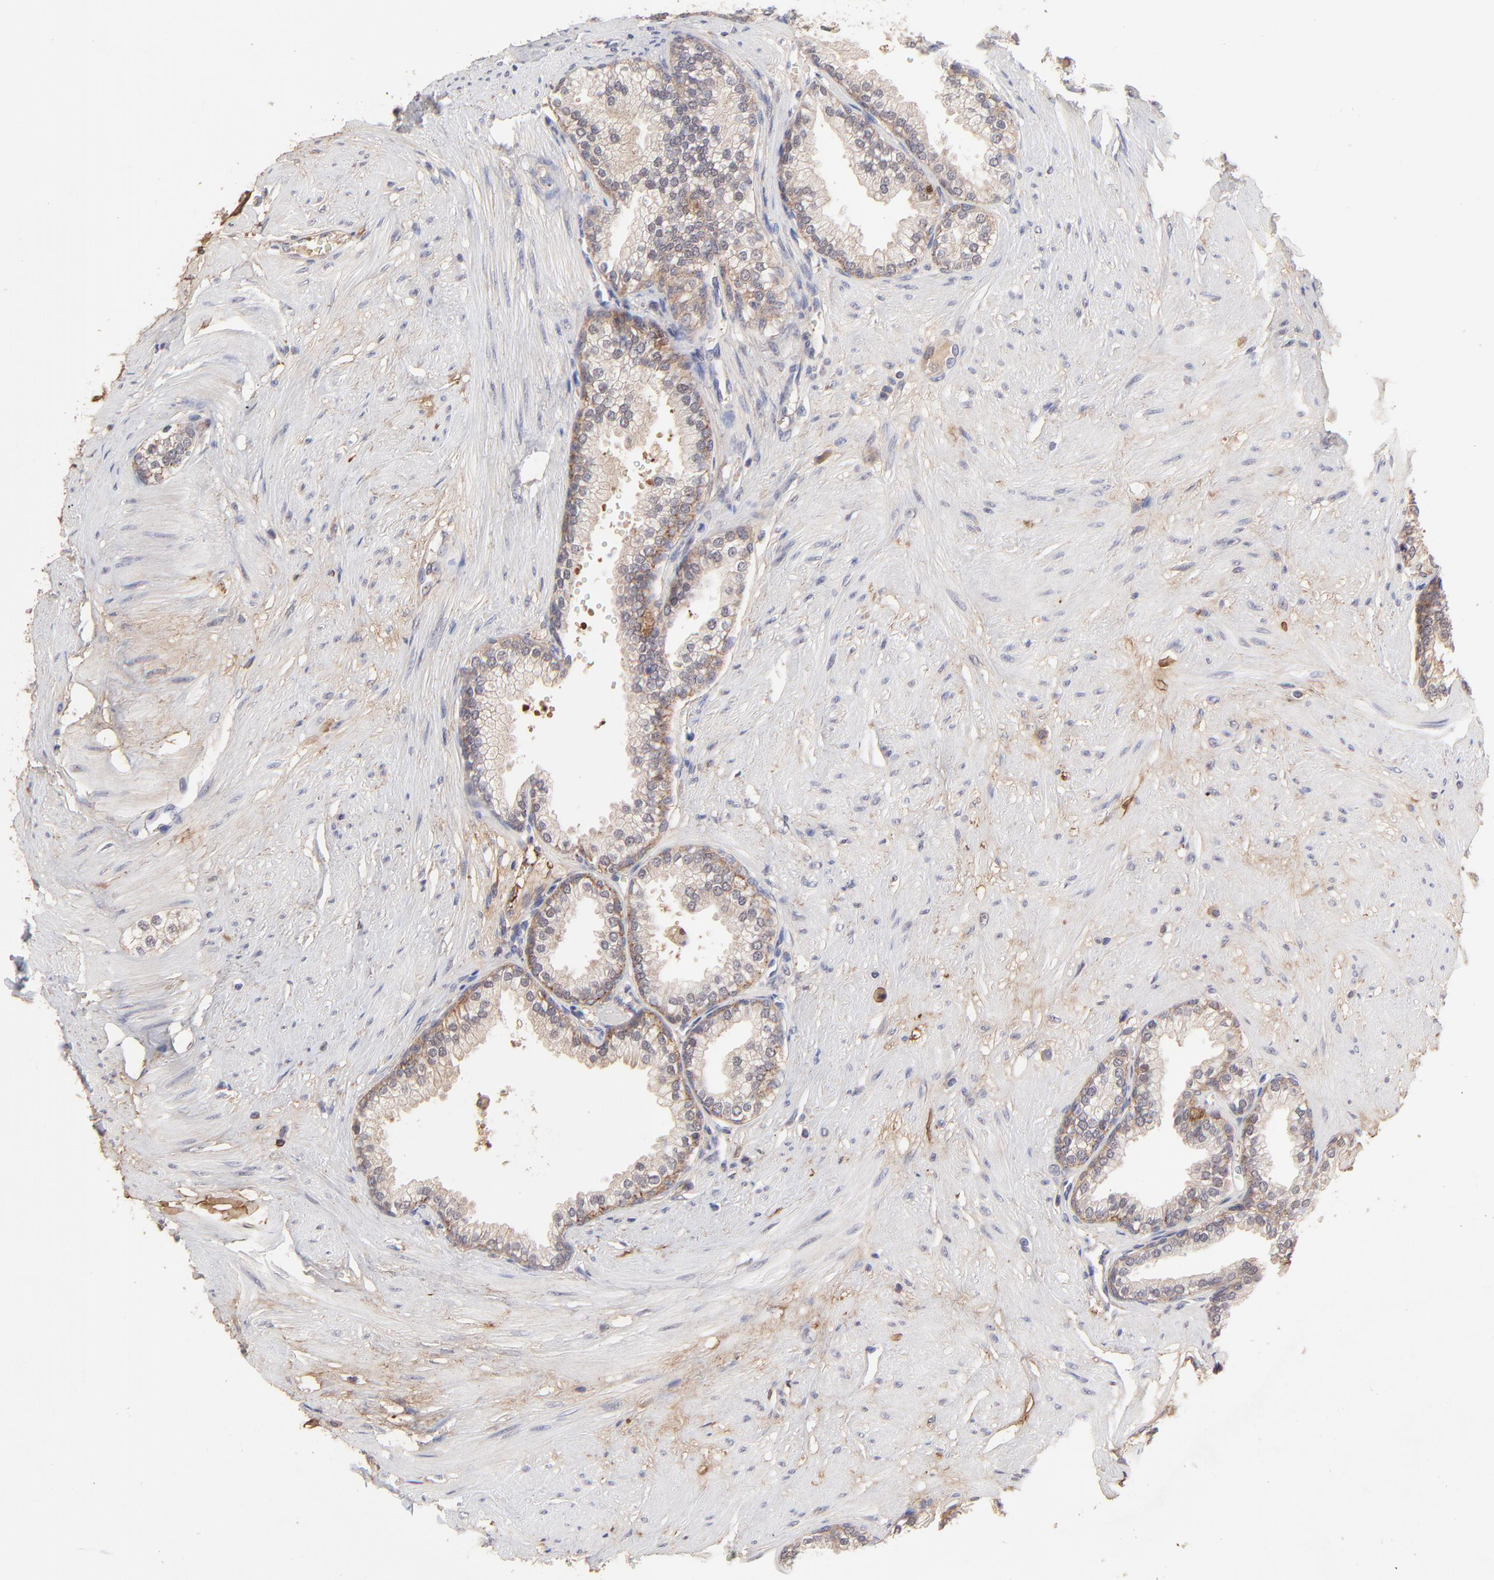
{"staining": {"intensity": "weak", "quantity": "<25%", "location": "cytoplasmic/membranous"}, "tissue": "prostate", "cell_type": "Glandular cells", "image_type": "normal", "snomed": [{"axis": "morphology", "description": "Normal tissue, NOS"}, {"axis": "topography", "description": "Prostate"}], "caption": "A high-resolution micrograph shows IHC staining of benign prostate, which exhibits no significant expression in glandular cells.", "gene": "PSMD14", "patient": {"sex": "male", "age": 64}}